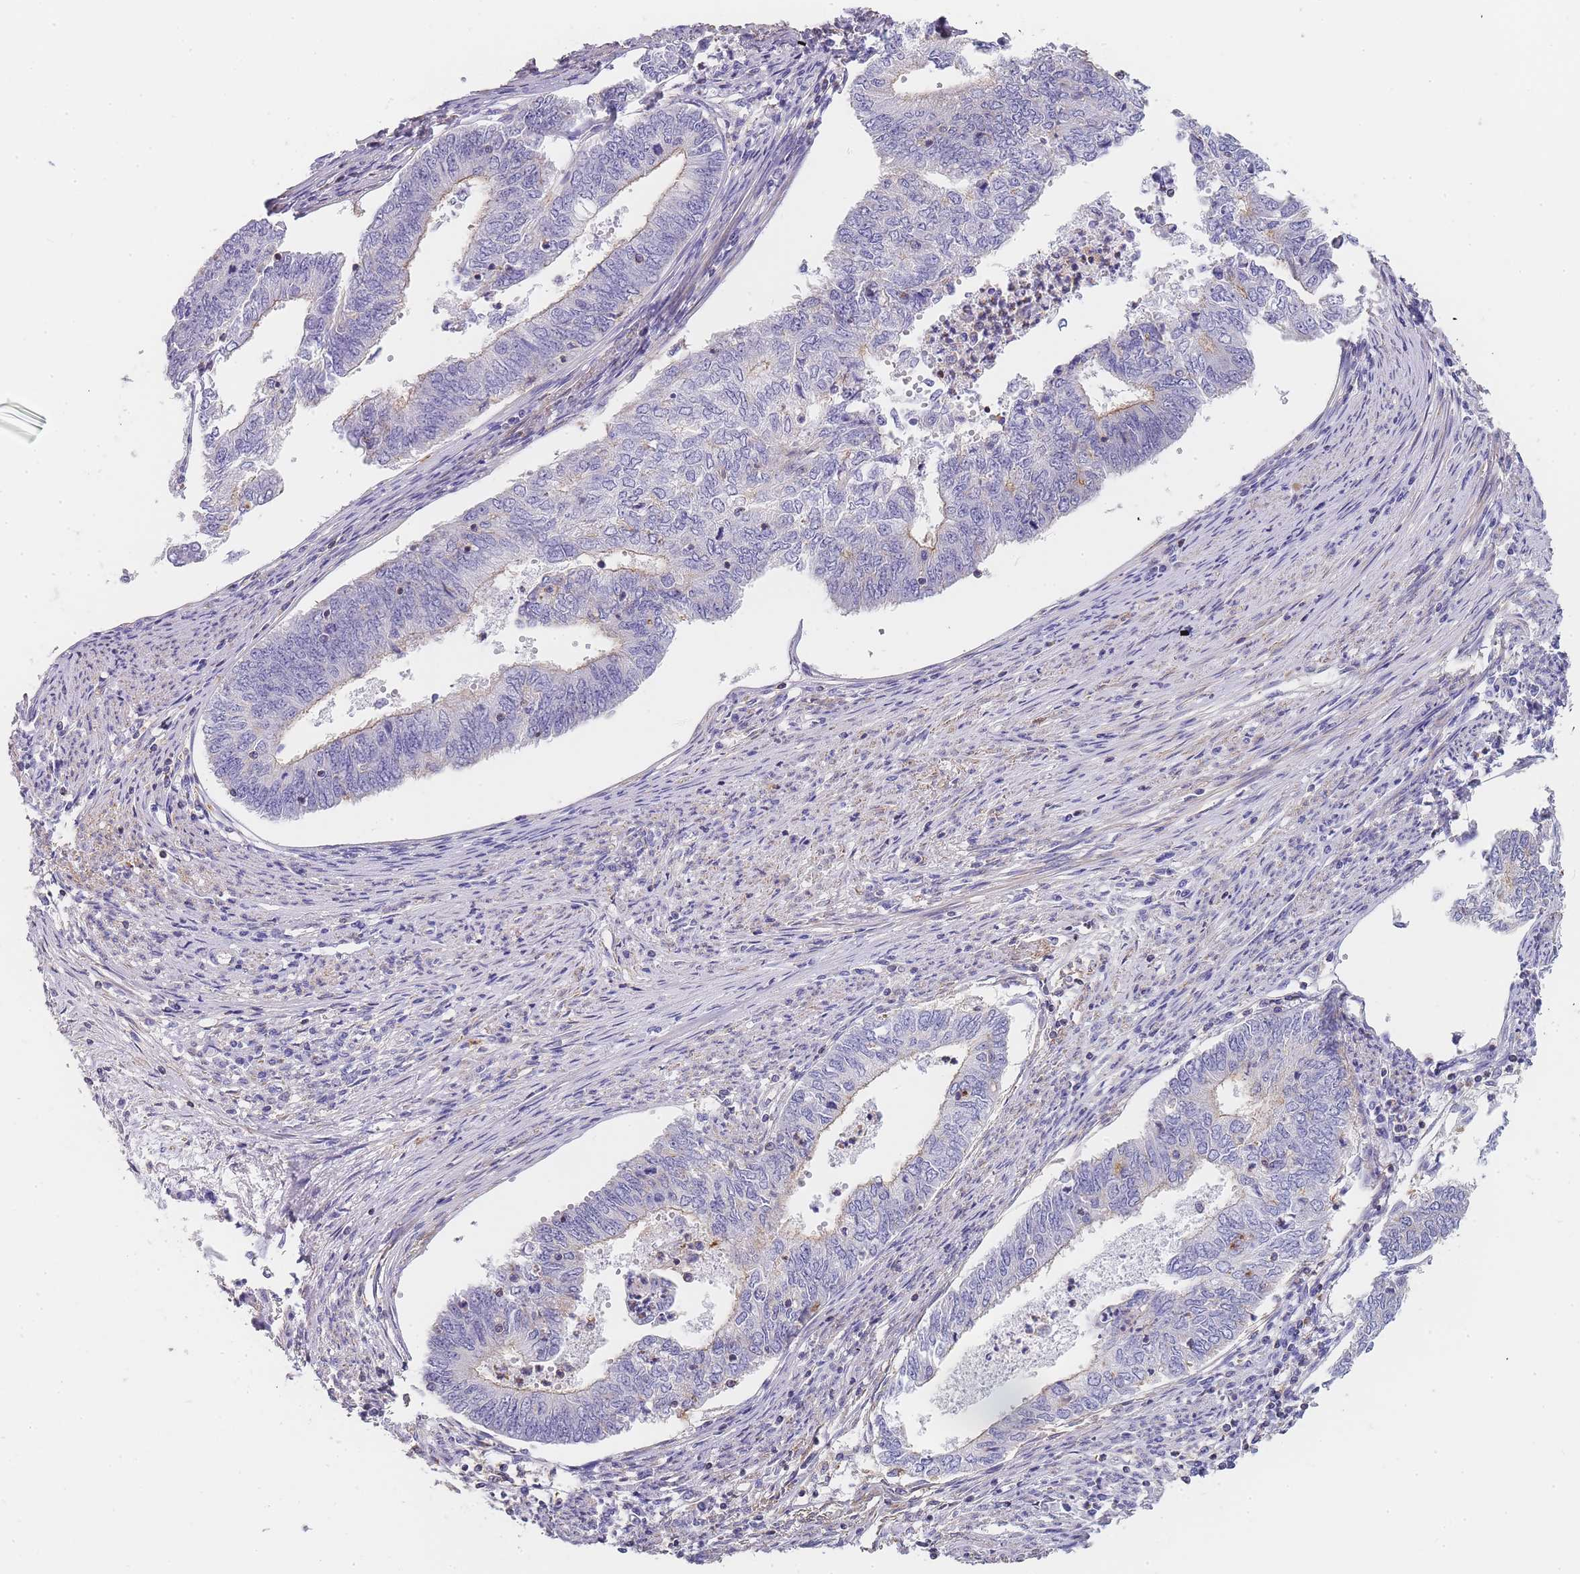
{"staining": {"intensity": "weak", "quantity": "<25%", "location": "cytoplasmic/membranous"}, "tissue": "endometrial cancer", "cell_type": "Tumor cells", "image_type": "cancer", "snomed": [{"axis": "morphology", "description": "Adenocarcinoma, NOS"}, {"axis": "topography", "description": "Endometrium"}], "caption": "Immunohistochemical staining of endometrial cancer exhibits no significant expression in tumor cells.", "gene": "NOP14", "patient": {"sex": "female", "age": 68}}